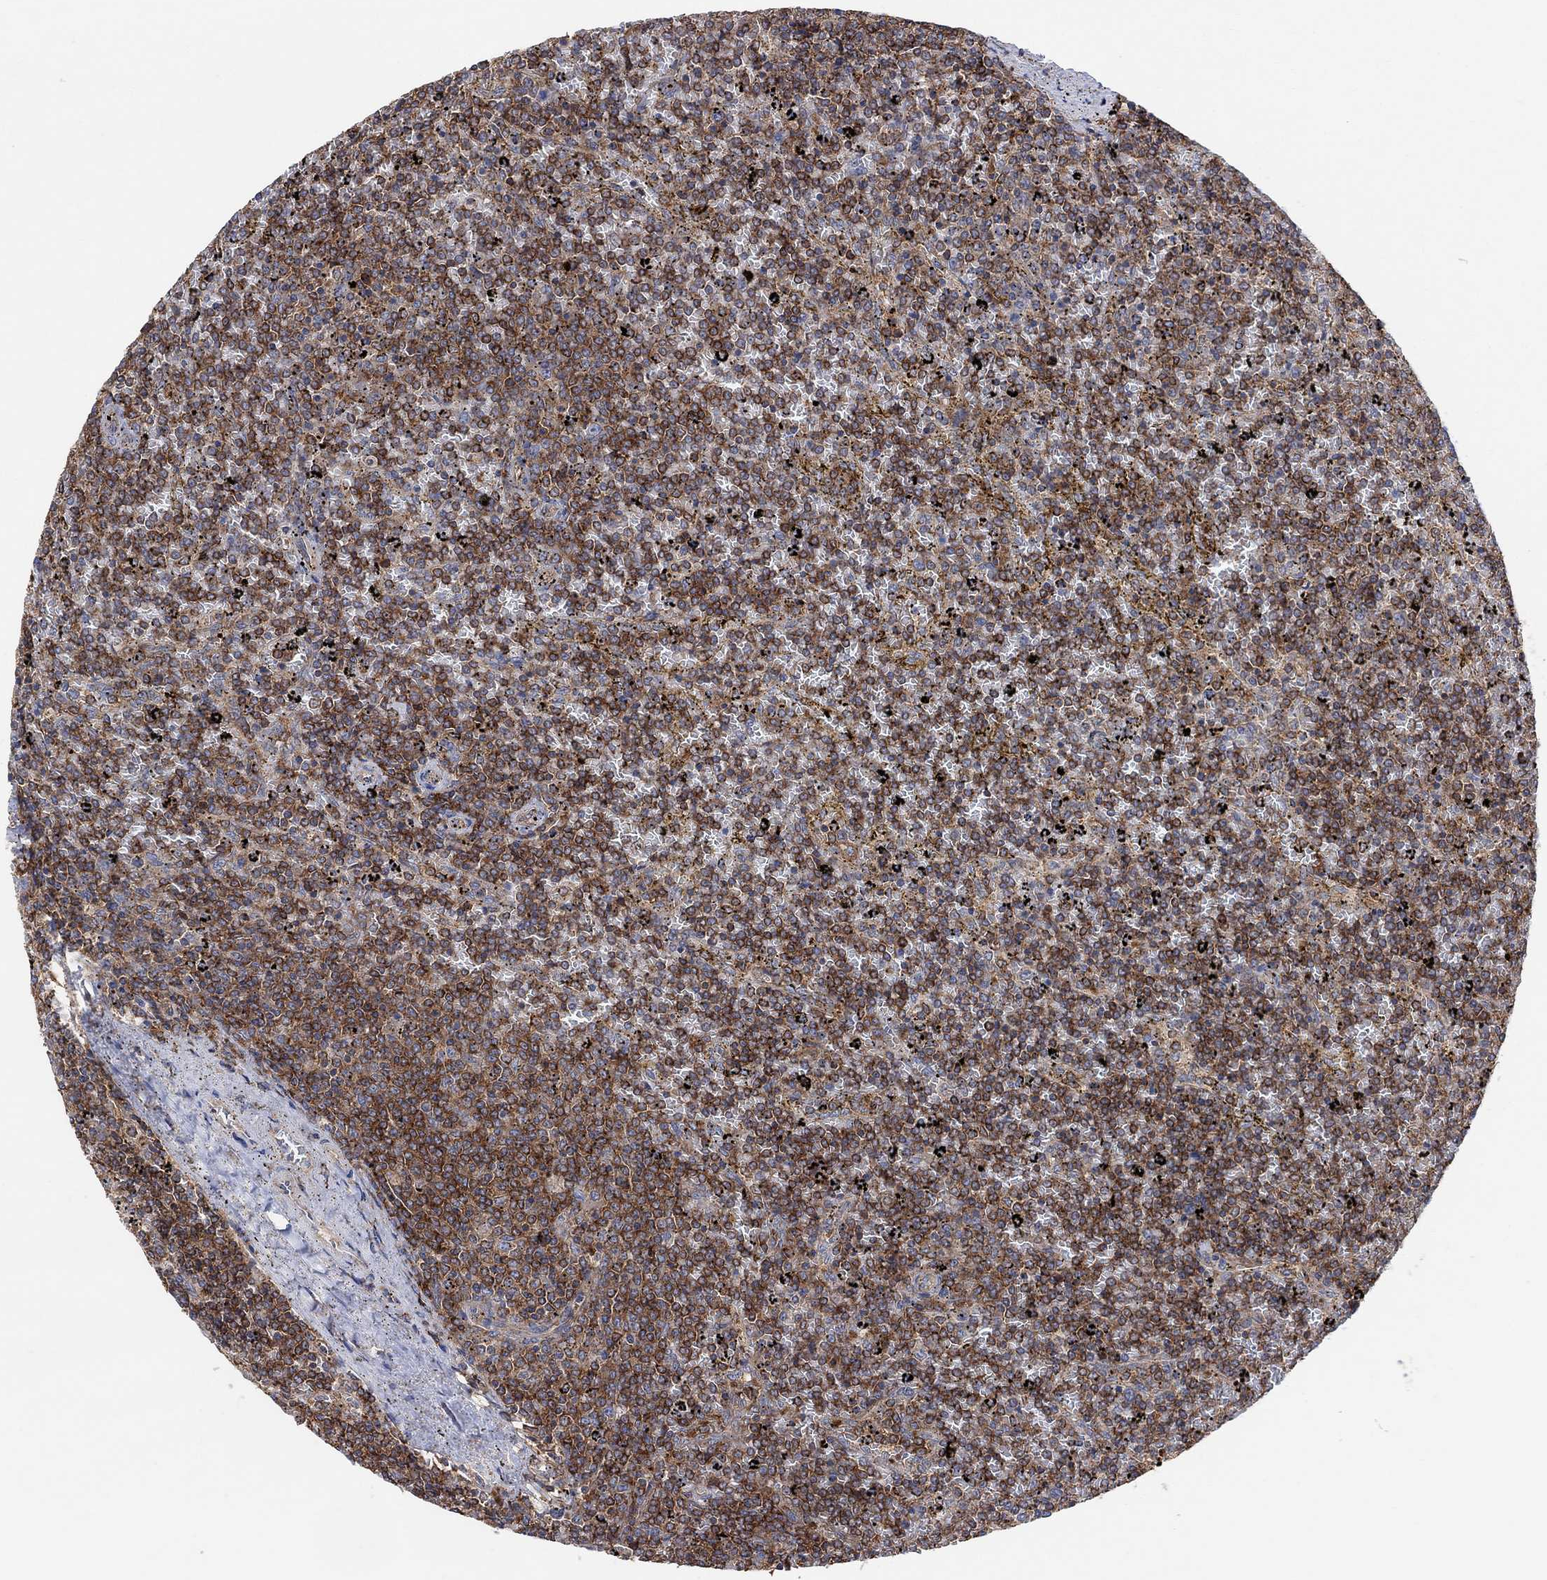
{"staining": {"intensity": "moderate", "quantity": ">75%", "location": "cytoplasmic/membranous"}, "tissue": "lymphoma", "cell_type": "Tumor cells", "image_type": "cancer", "snomed": [{"axis": "morphology", "description": "Malignant lymphoma, non-Hodgkin's type, Low grade"}, {"axis": "topography", "description": "Spleen"}], "caption": "The image shows immunohistochemical staining of lymphoma. There is moderate cytoplasmic/membranous expression is identified in approximately >75% of tumor cells. (DAB (3,3'-diaminobenzidine) IHC with brightfield microscopy, high magnification).", "gene": "BLOC1S3", "patient": {"sex": "female", "age": 77}}